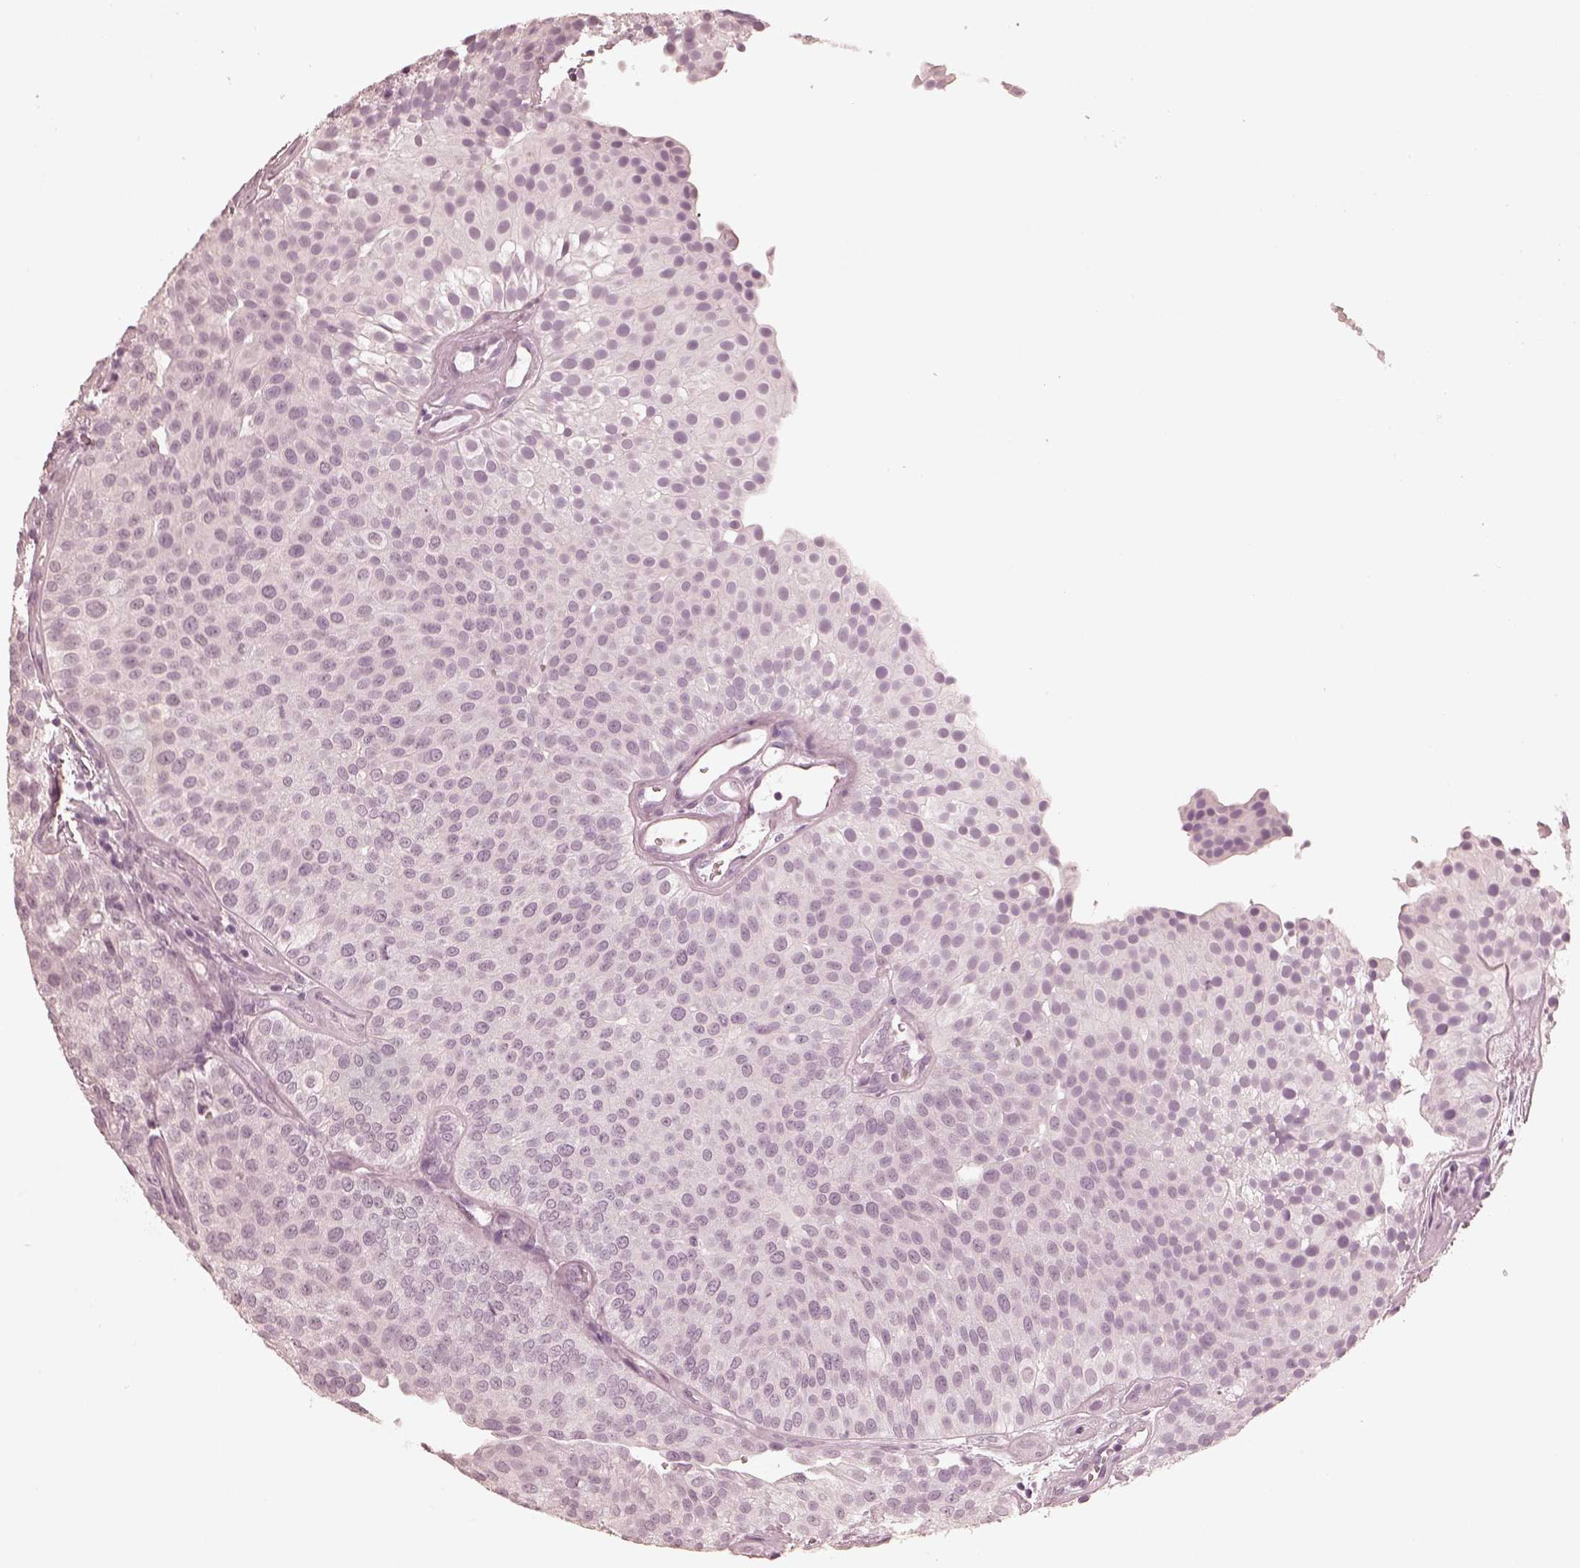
{"staining": {"intensity": "negative", "quantity": "none", "location": "none"}, "tissue": "urothelial cancer", "cell_type": "Tumor cells", "image_type": "cancer", "snomed": [{"axis": "morphology", "description": "Urothelial carcinoma, Low grade"}, {"axis": "topography", "description": "Urinary bladder"}], "caption": "Immunohistochemistry (IHC) of urothelial cancer displays no positivity in tumor cells.", "gene": "CALR3", "patient": {"sex": "female", "age": 87}}